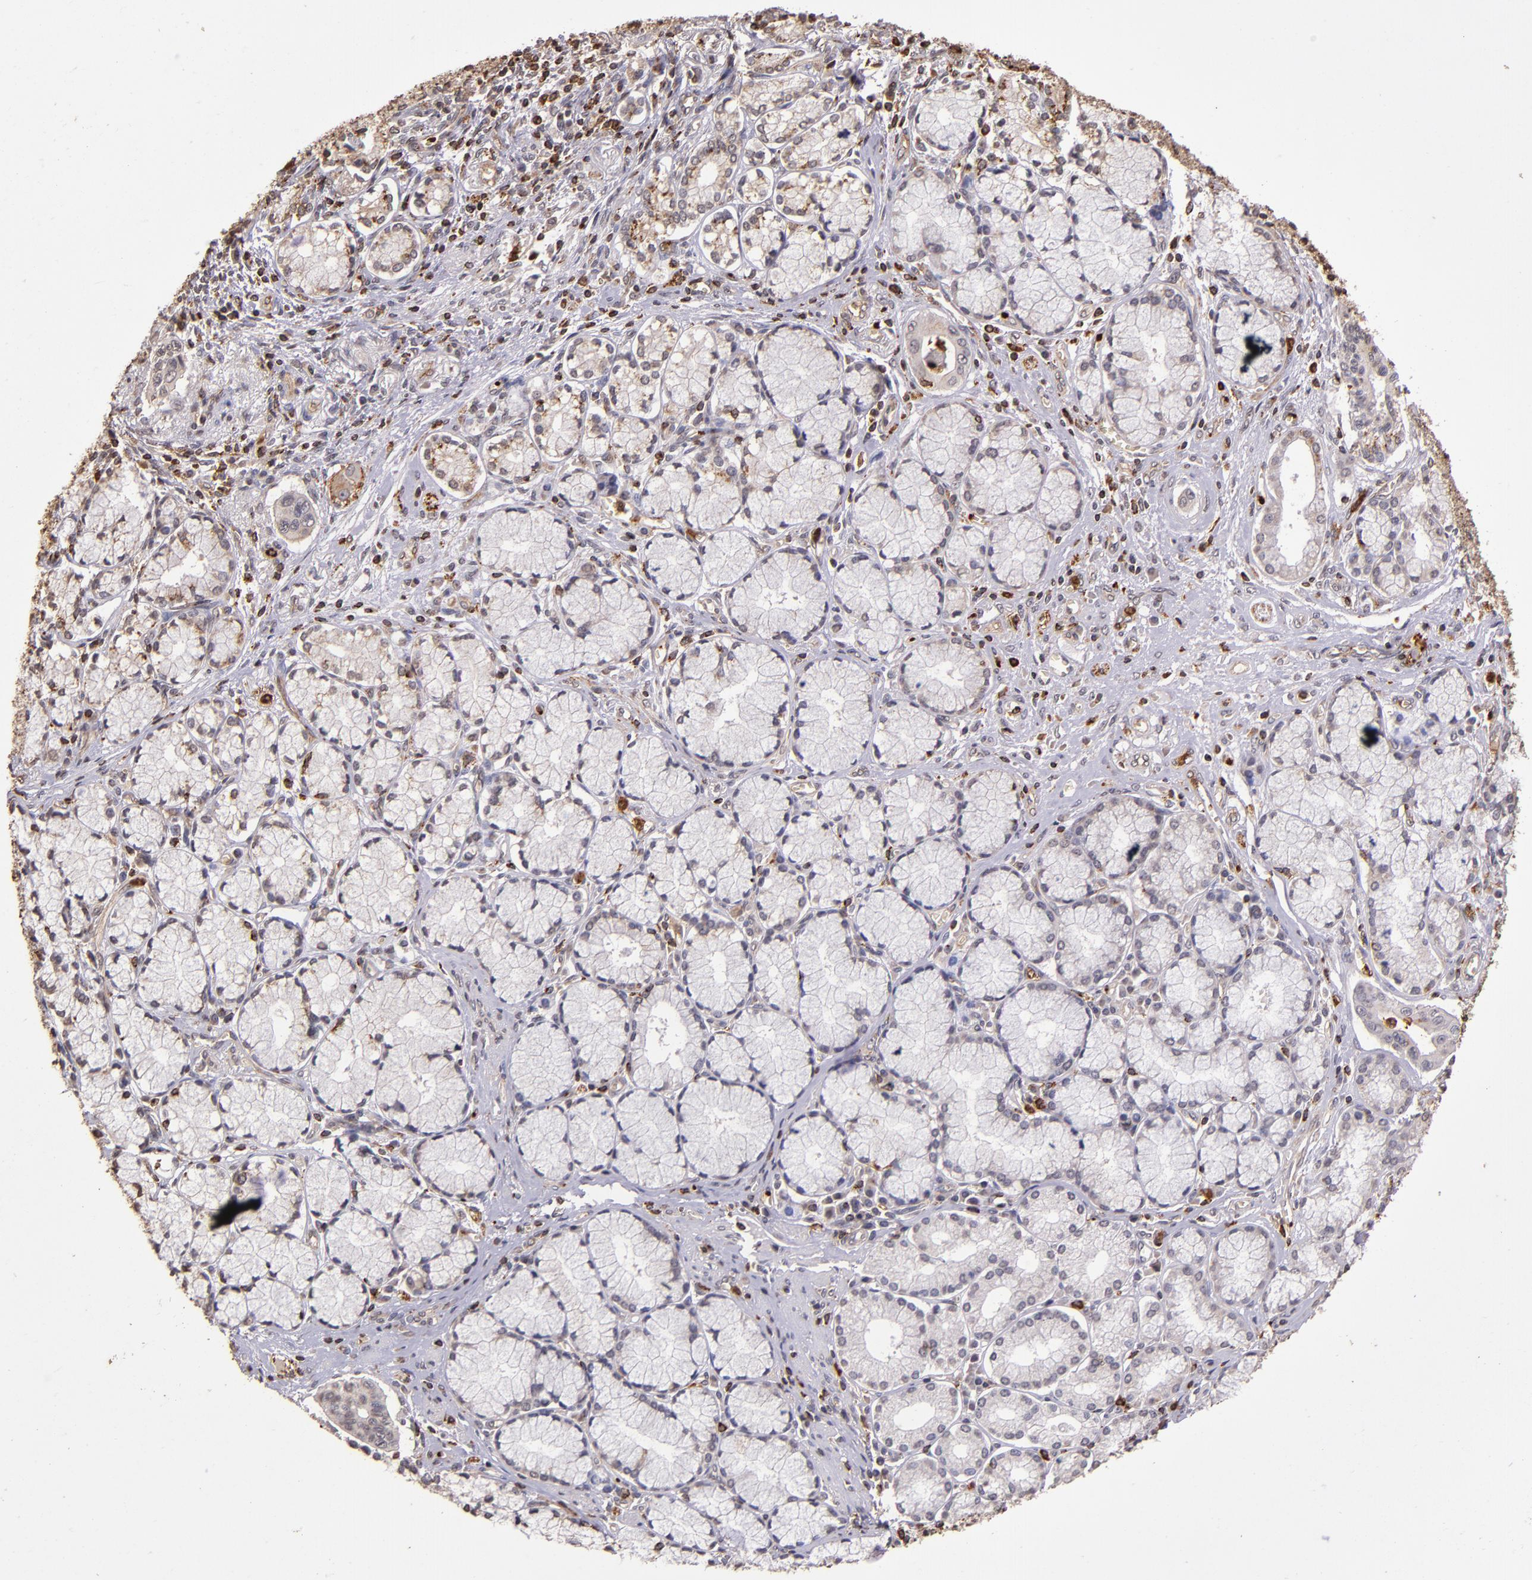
{"staining": {"intensity": "weak", "quantity": "<25%", "location": "cytoplasmic/membranous"}, "tissue": "pancreatic cancer", "cell_type": "Tumor cells", "image_type": "cancer", "snomed": [{"axis": "morphology", "description": "Adenocarcinoma, NOS"}, {"axis": "topography", "description": "Pancreas"}], "caption": "This is an immunohistochemistry image of pancreatic cancer (adenocarcinoma). There is no expression in tumor cells.", "gene": "SLC2A3", "patient": {"sex": "male", "age": 77}}